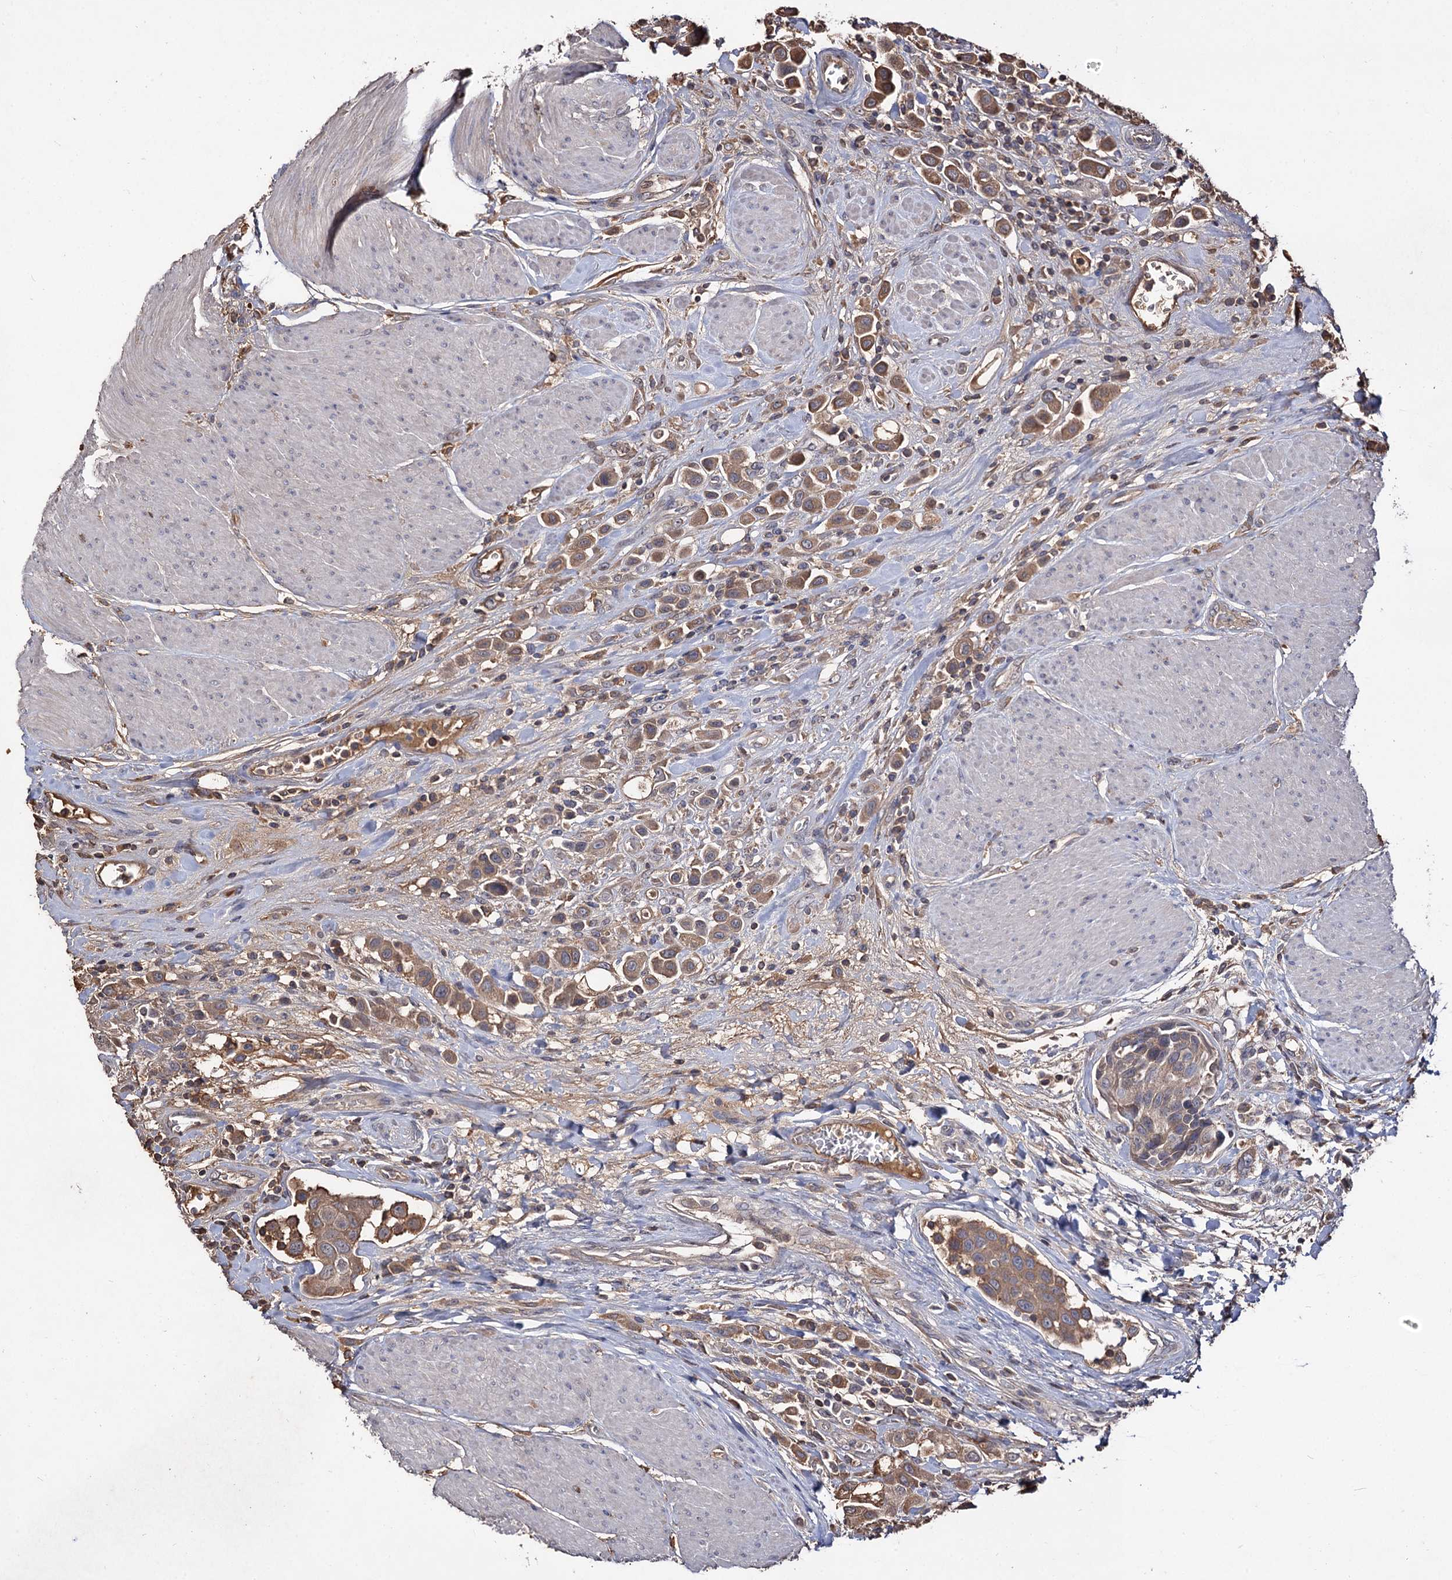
{"staining": {"intensity": "moderate", "quantity": ">75%", "location": "cytoplasmic/membranous"}, "tissue": "urothelial cancer", "cell_type": "Tumor cells", "image_type": "cancer", "snomed": [{"axis": "morphology", "description": "Urothelial carcinoma, High grade"}, {"axis": "topography", "description": "Urinary bladder"}], "caption": "Brown immunohistochemical staining in urothelial cancer displays moderate cytoplasmic/membranous staining in approximately >75% of tumor cells.", "gene": "ARFIP2", "patient": {"sex": "male", "age": 50}}